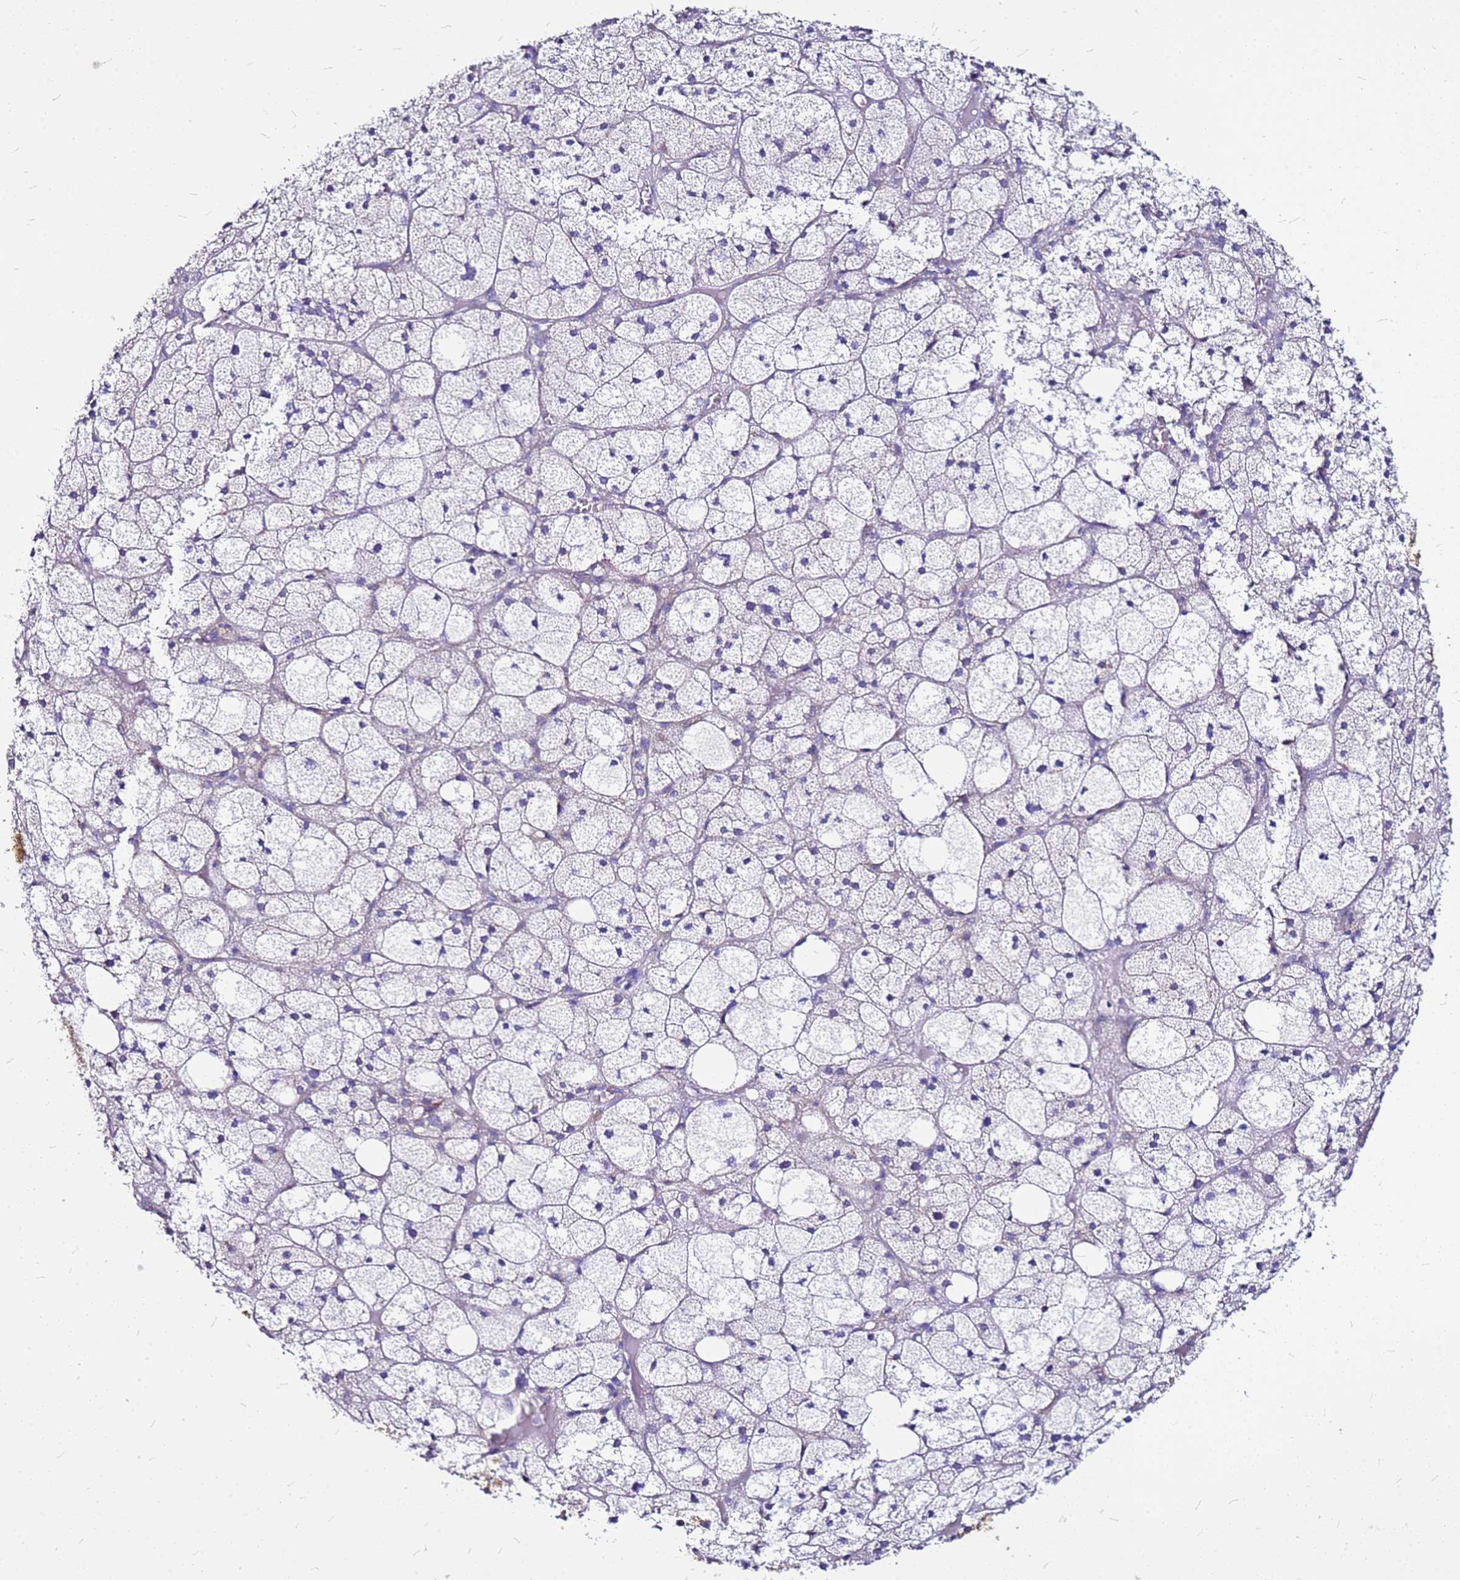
{"staining": {"intensity": "negative", "quantity": "none", "location": "none"}, "tissue": "adrenal gland", "cell_type": "Glandular cells", "image_type": "normal", "snomed": [{"axis": "morphology", "description": "Normal tissue, NOS"}, {"axis": "topography", "description": "Adrenal gland"}], "caption": "Immunohistochemical staining of unremarkable adrenal gland shows no significant expression in glandular cells. (Stains: DAB (3,3'-diaminobenzidine) immunohistochemistry (IHC) with hematoxylin counter stain, Microscopy: brightfield microscopy at high magnification).", "gene": "CASD1", "patient": {"sex": "female", "age": 61}}